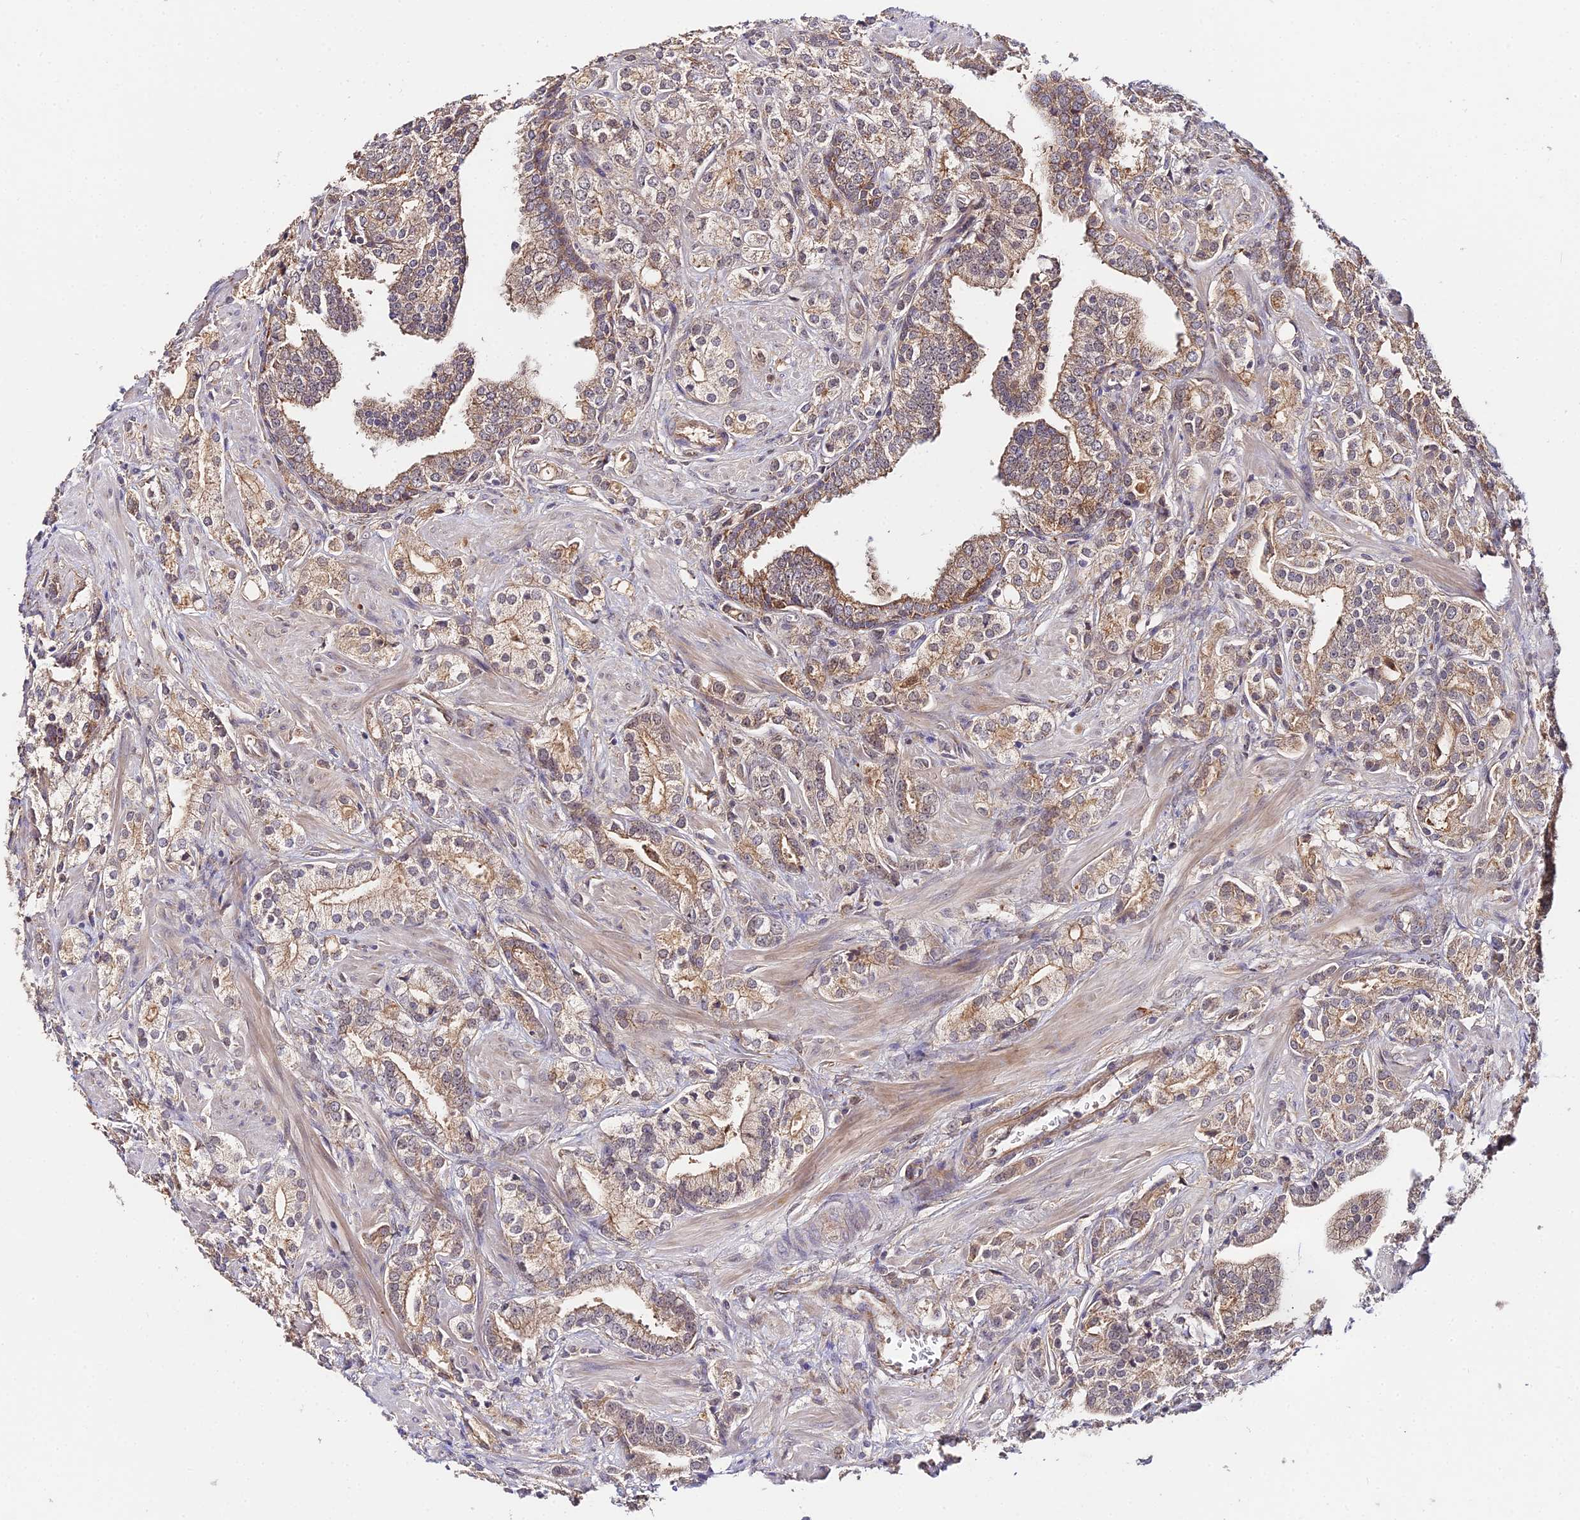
{"staining": {"intensity": "moderate", "quantity": "25%-75%", "location": "cytoplasmic/membranous"}, "tissue": "prostate cancer", "cell_type": "Tumor cells", "image_type": "cancer", "snomed": [{"axis": "morphology", "description": "Adenocarcinoma, High grade"}, {"axis": "topography", "description": "Prostate"}], "caption": "Adenocarcinoma (high-grade) (prostate) stained with DAB immunohistochemistry (IHC) exhibits medium levels of moderate cytoplasmic/membranous positivity in approximately 25%-75% of tumor cells.", "gene": "ZBED8", "patient": {"sex": "male", "age": 50}}